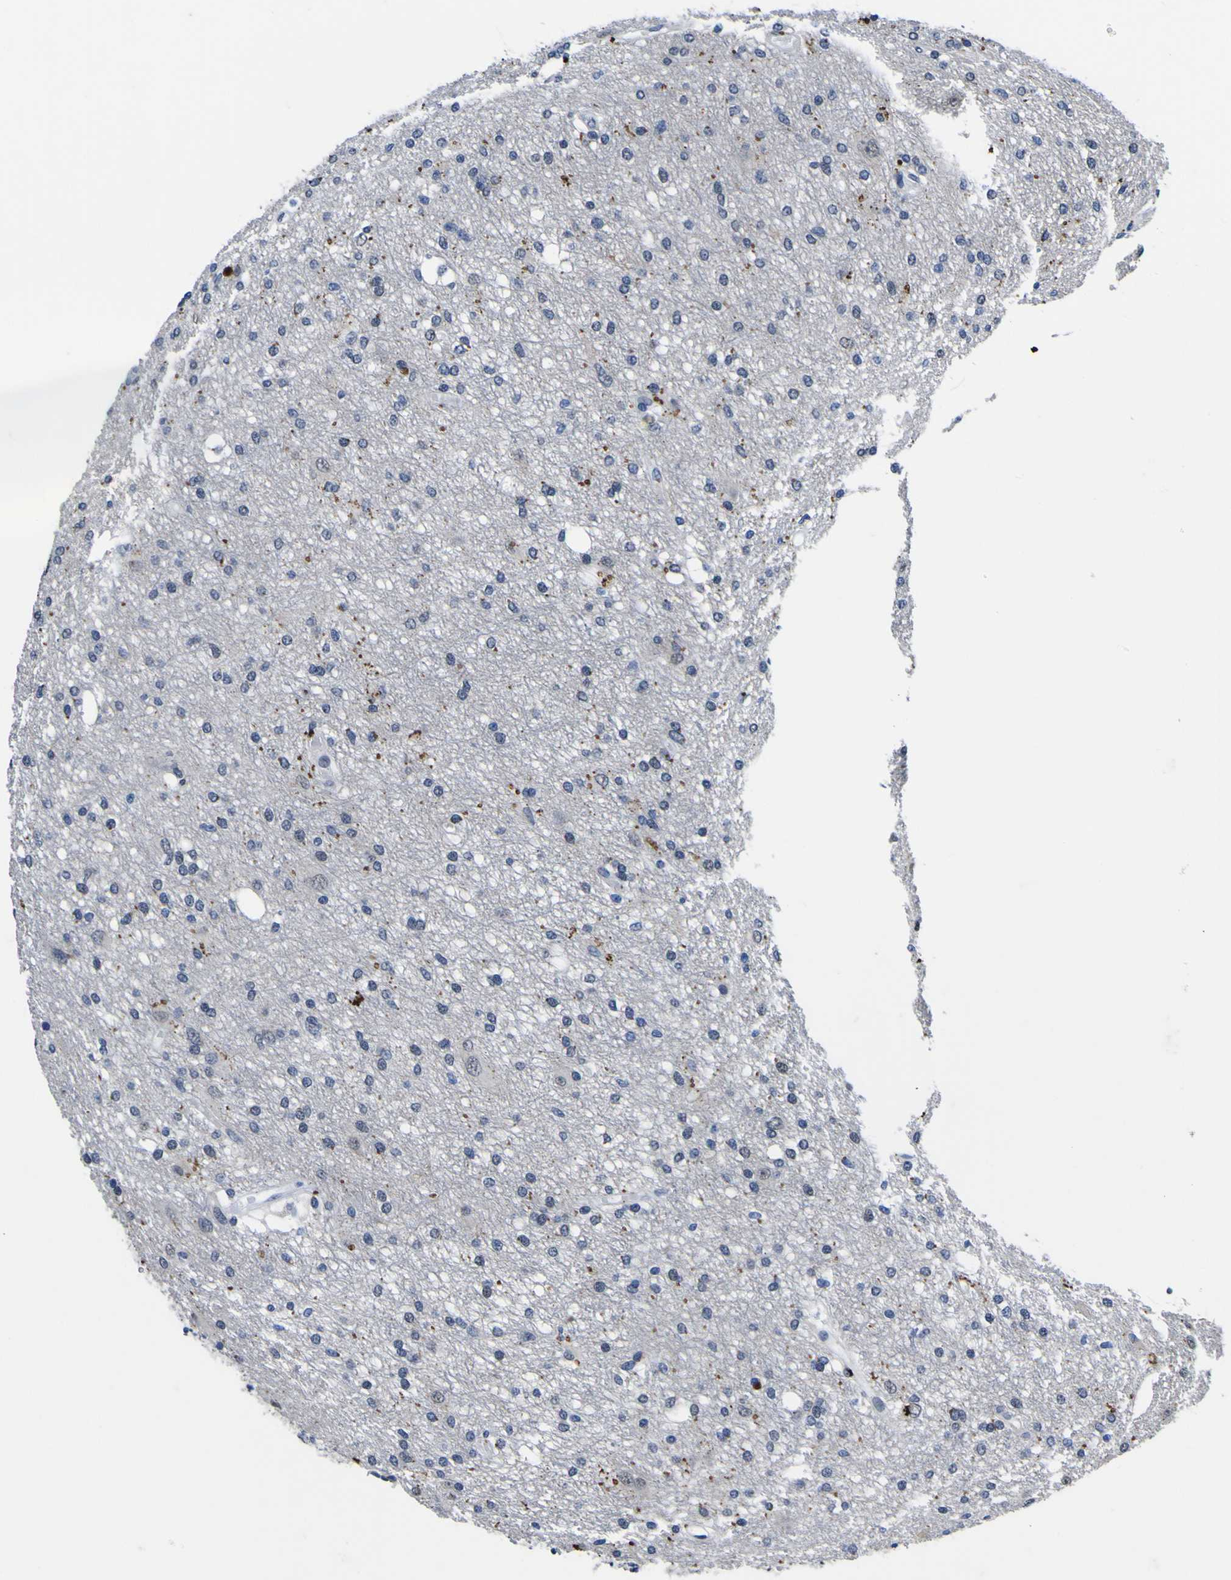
{"staining": {"intensity": "negative", "quantity": "none", "location": "none"}, "tissue": "glioma", "cell_type": "Tumor cells", "image_type": "cancer", "snomed": [{"axis": "morphology", "description": "Glioma, malignant, High grade"}, {"axis": "topography", "description": "Brain"}], "caption": "The histopathology image reveals no staining of tumor cells in glioma.", "gene": "IGFLR1", "patient": {"sex": "female", "age": 59}}